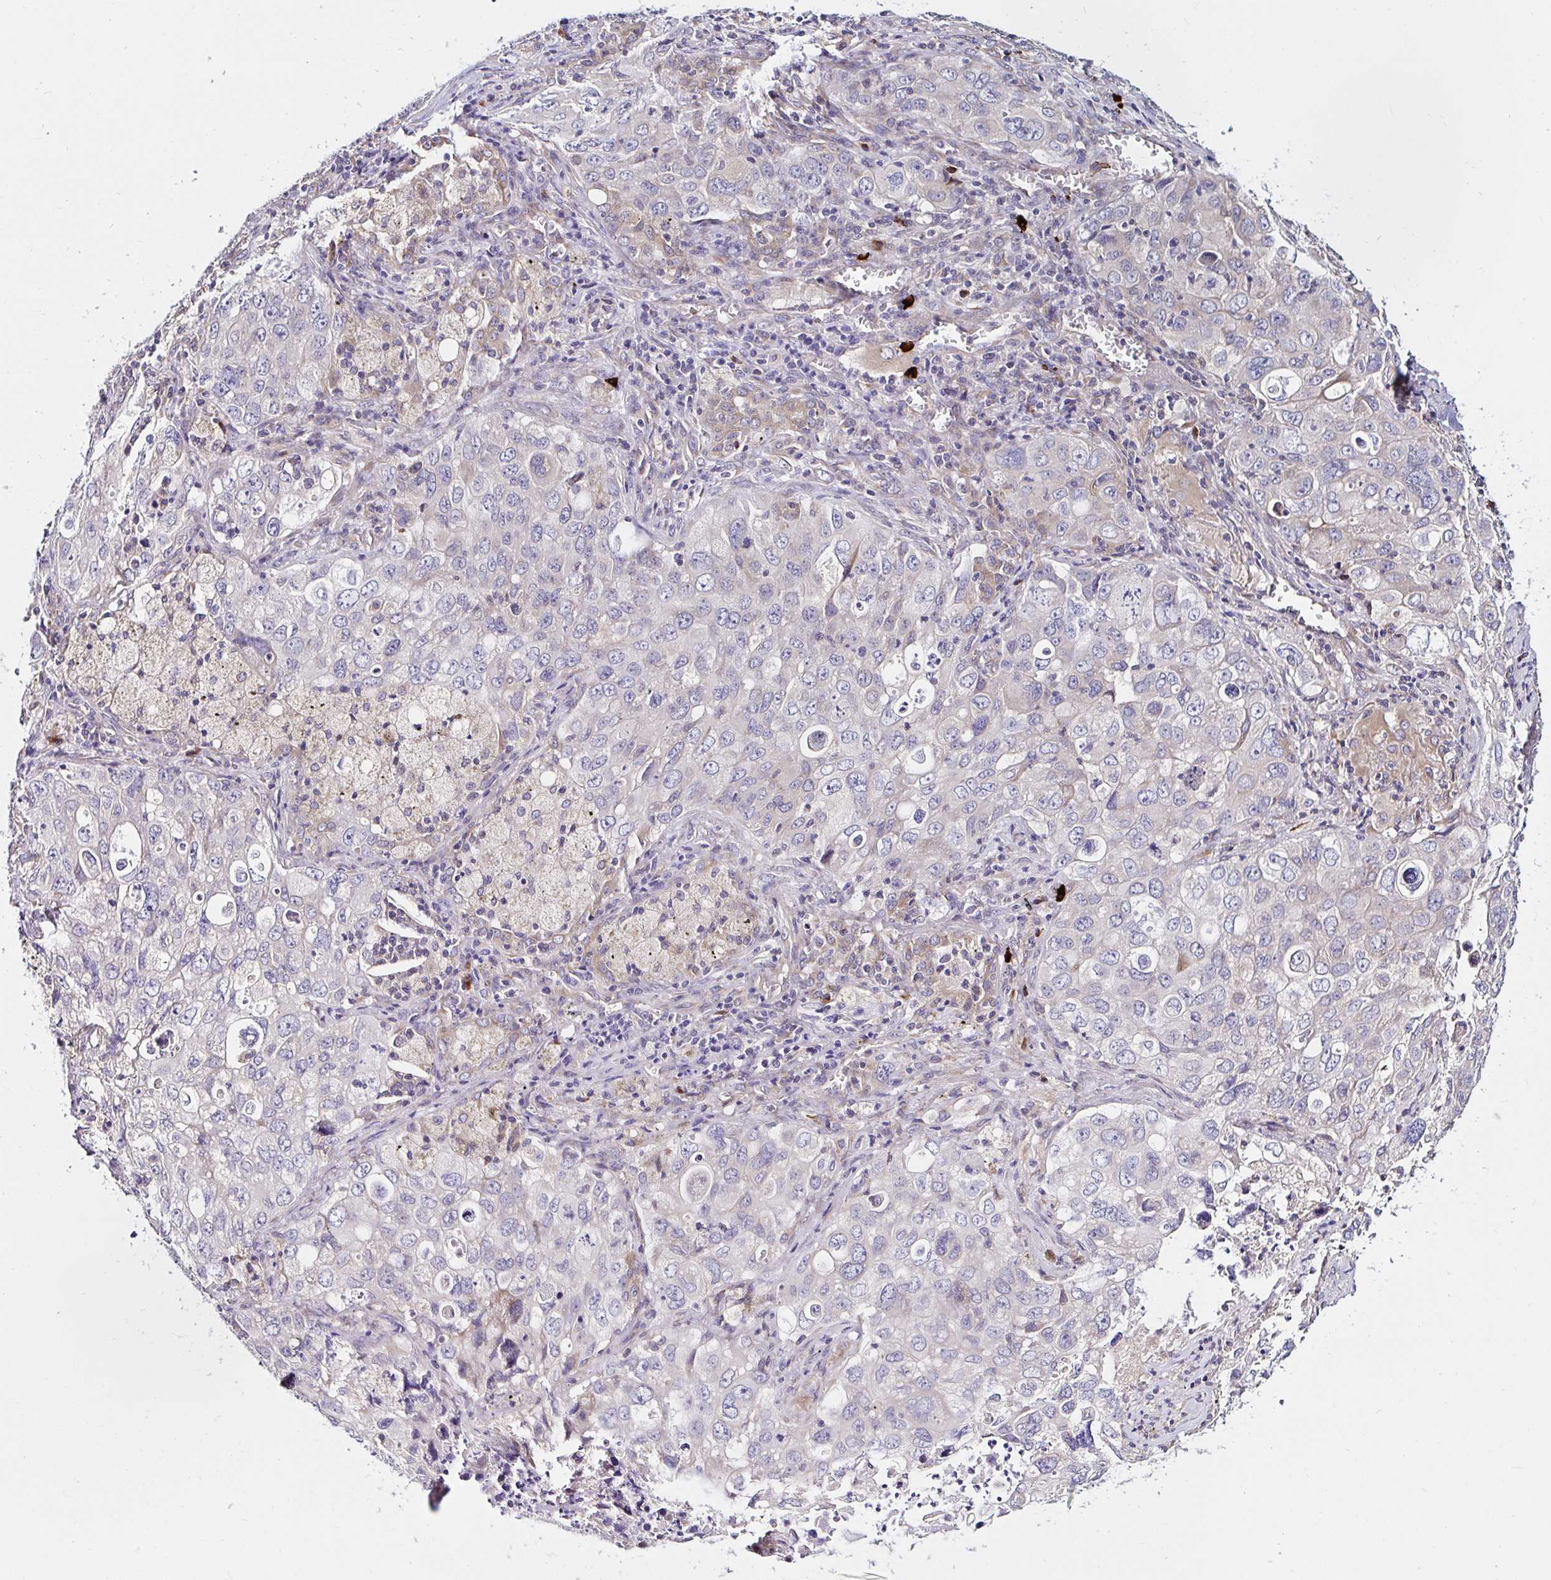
{"staining": {"intensity": "weak", "quantity": "<25%", "location": "cytoplasmic/membranous"}, "tissue": "lung cancer", "cell_type": "Tumor cells", "image_type": "cancer", "snomed": [{"axis": "morphology", "description": "Adenocarcinoma, NOS"}, {"axis": "morphology", "description": "Adenocarcinoma, metastatic, NOS"}, {"axis": "topography", "description": "Lymph node"}, {"axis": "topography", "description": "Lung"}], "caption": "The micrograph shows no staining of tumor cells in lung cancer.", "gene": "VSIG2", "patient": {"sex": "female", "age": 42}}